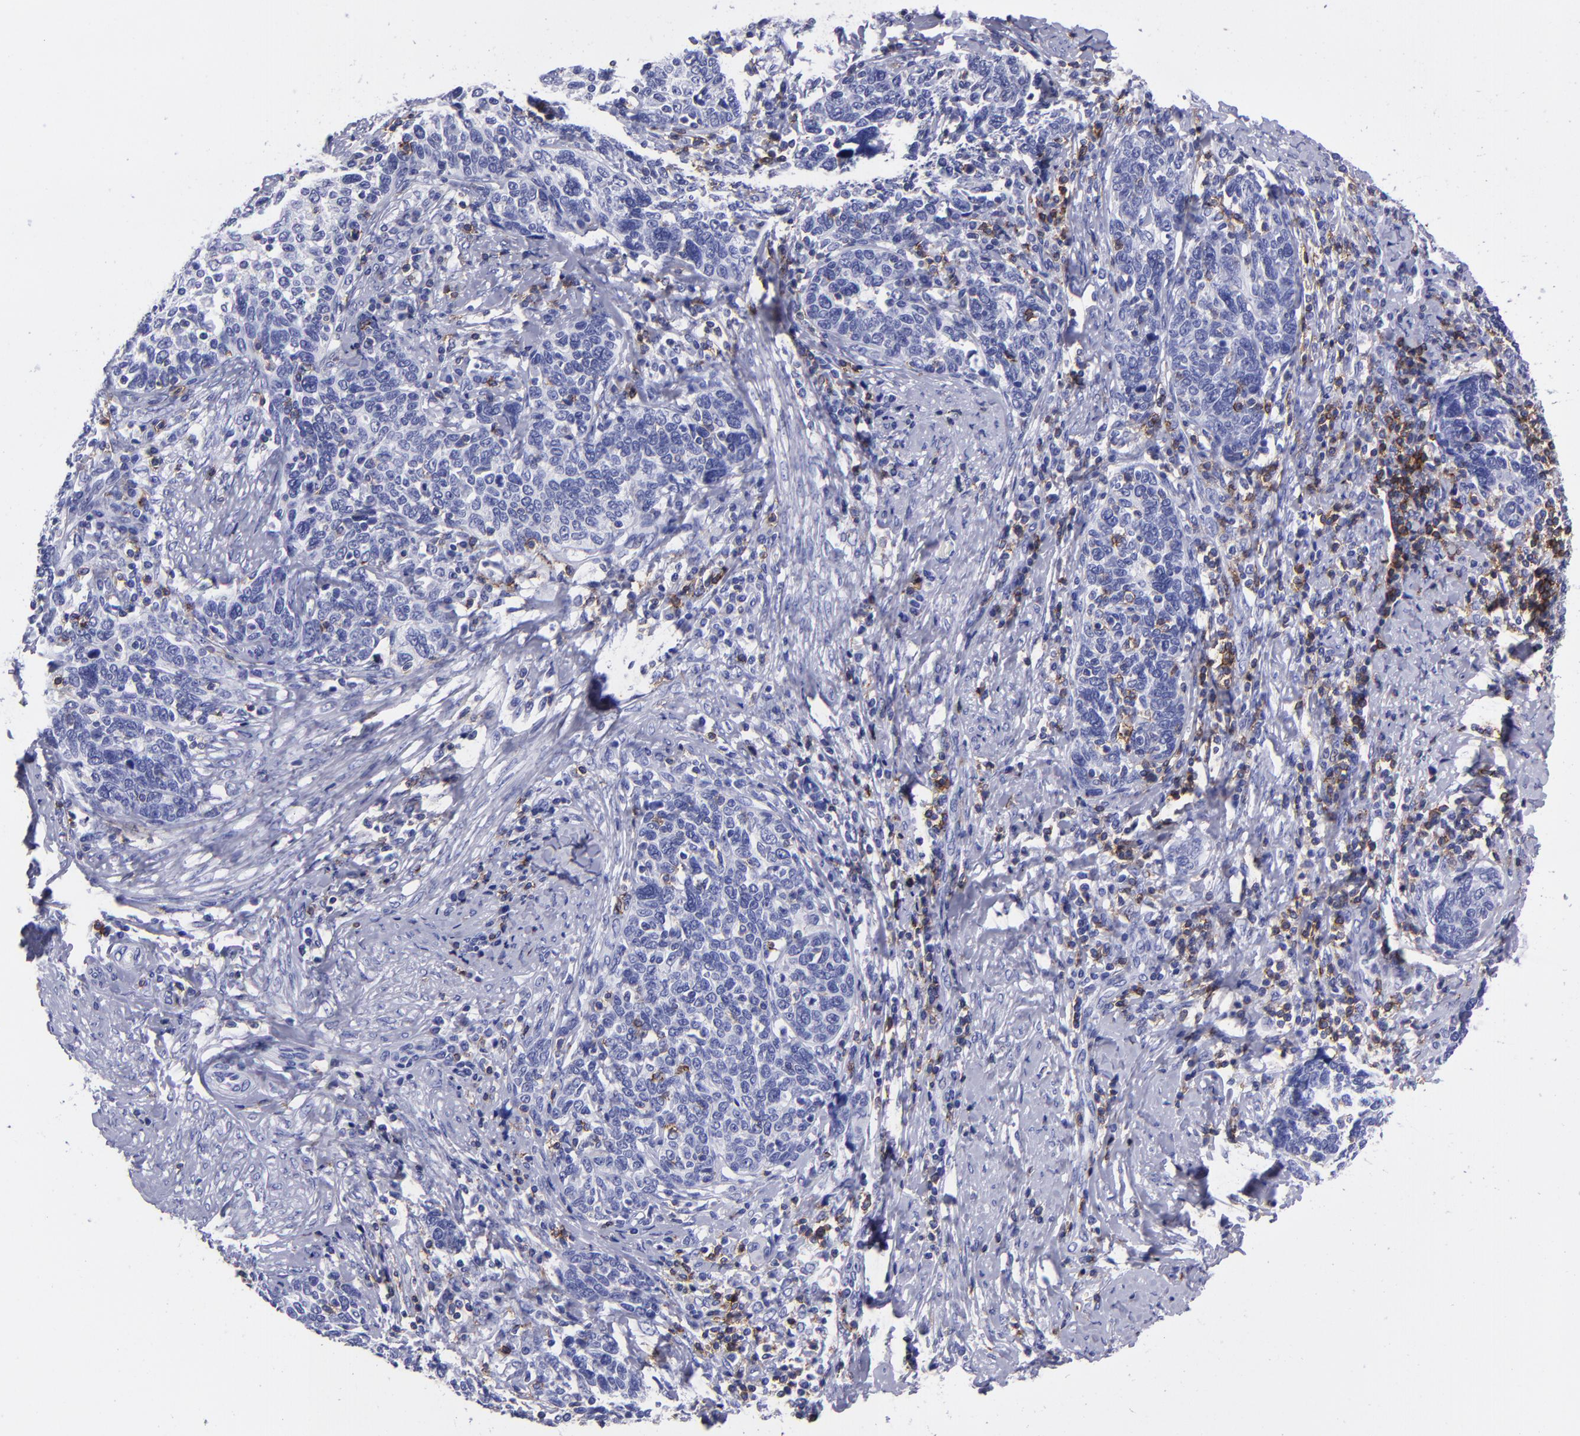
{"staining": {"intensity": "negative", "quantity": "none", "location": "none"}, "tissue": "cervical cancer", "cell_type": "Tumor cells", "image_type": "cancer", "snomed": [{"axis": "morphology", "description": "Squamous cell carcinoma, NOS"}, {"axis": "topography", "description": "Cervix"}], "caption": "This is a histopathology image of IHC staining of squamous cell carcinoma (cervical), which shows no staining in tumor cells.", "gene": "CD6", "patient": {"sex": "female", "age": 41}}